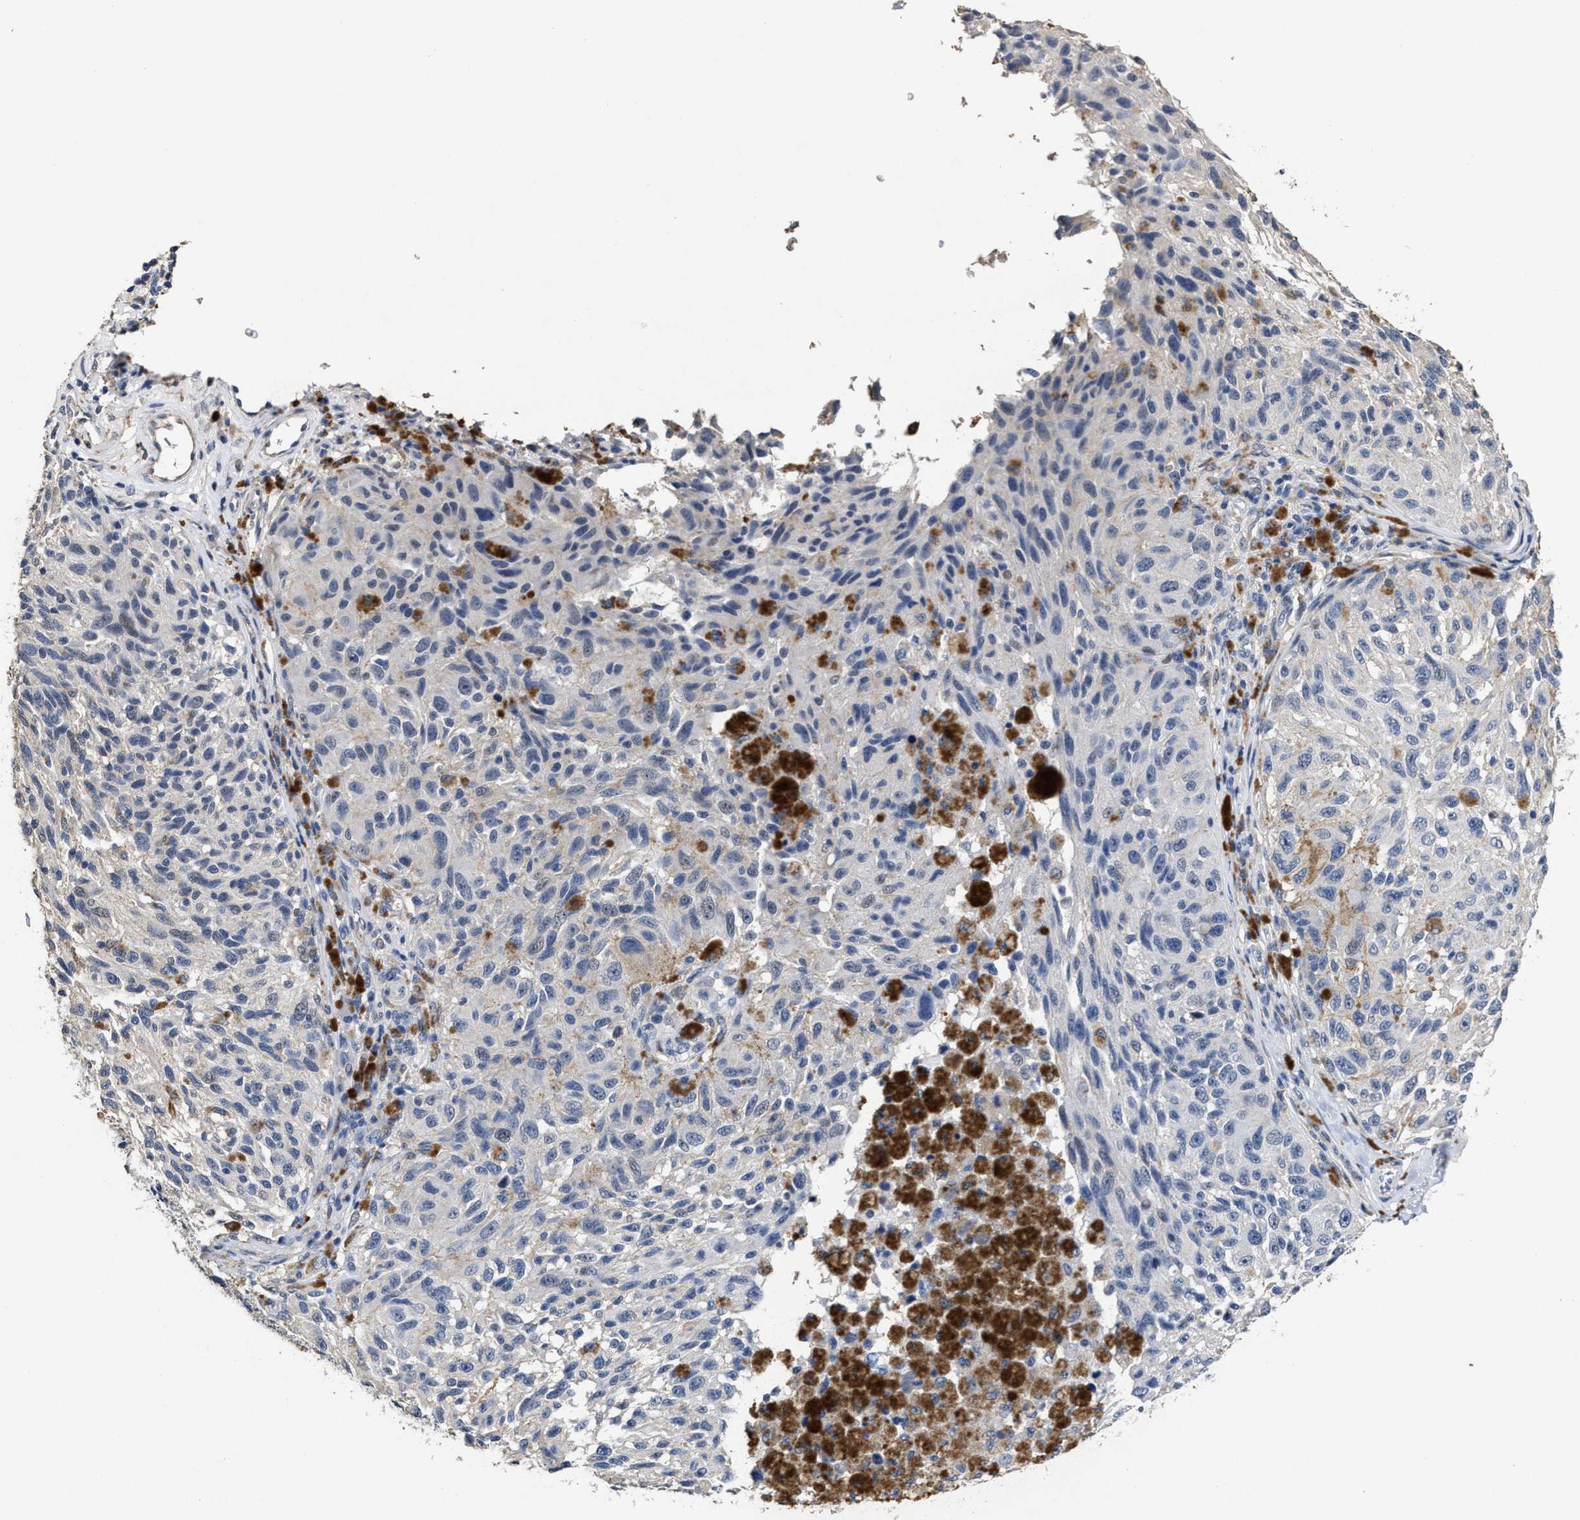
{"staining": {"intensity": "weak", "quantity": "<25%", "location": "cytoplasmic/membranous"}, "tissue": "melanoma", "cell_type": "Tumor cells", "image_type": "cancer", "snomed": [{"axis": "morphology", "description": "Malignant melanoma, NOS"}, {"axis": "topography", "description": "Skin"}], "caption": "Tumor cells show no significant protein positivity in malignant melanoma. (Brightfield microscopy of DAB (3,3'-diaminobenzidine) immunohistochemistry (IHC) at high magnification).", "gene": "ZFAT", "patient": {"sex": "female", "age": 73}}